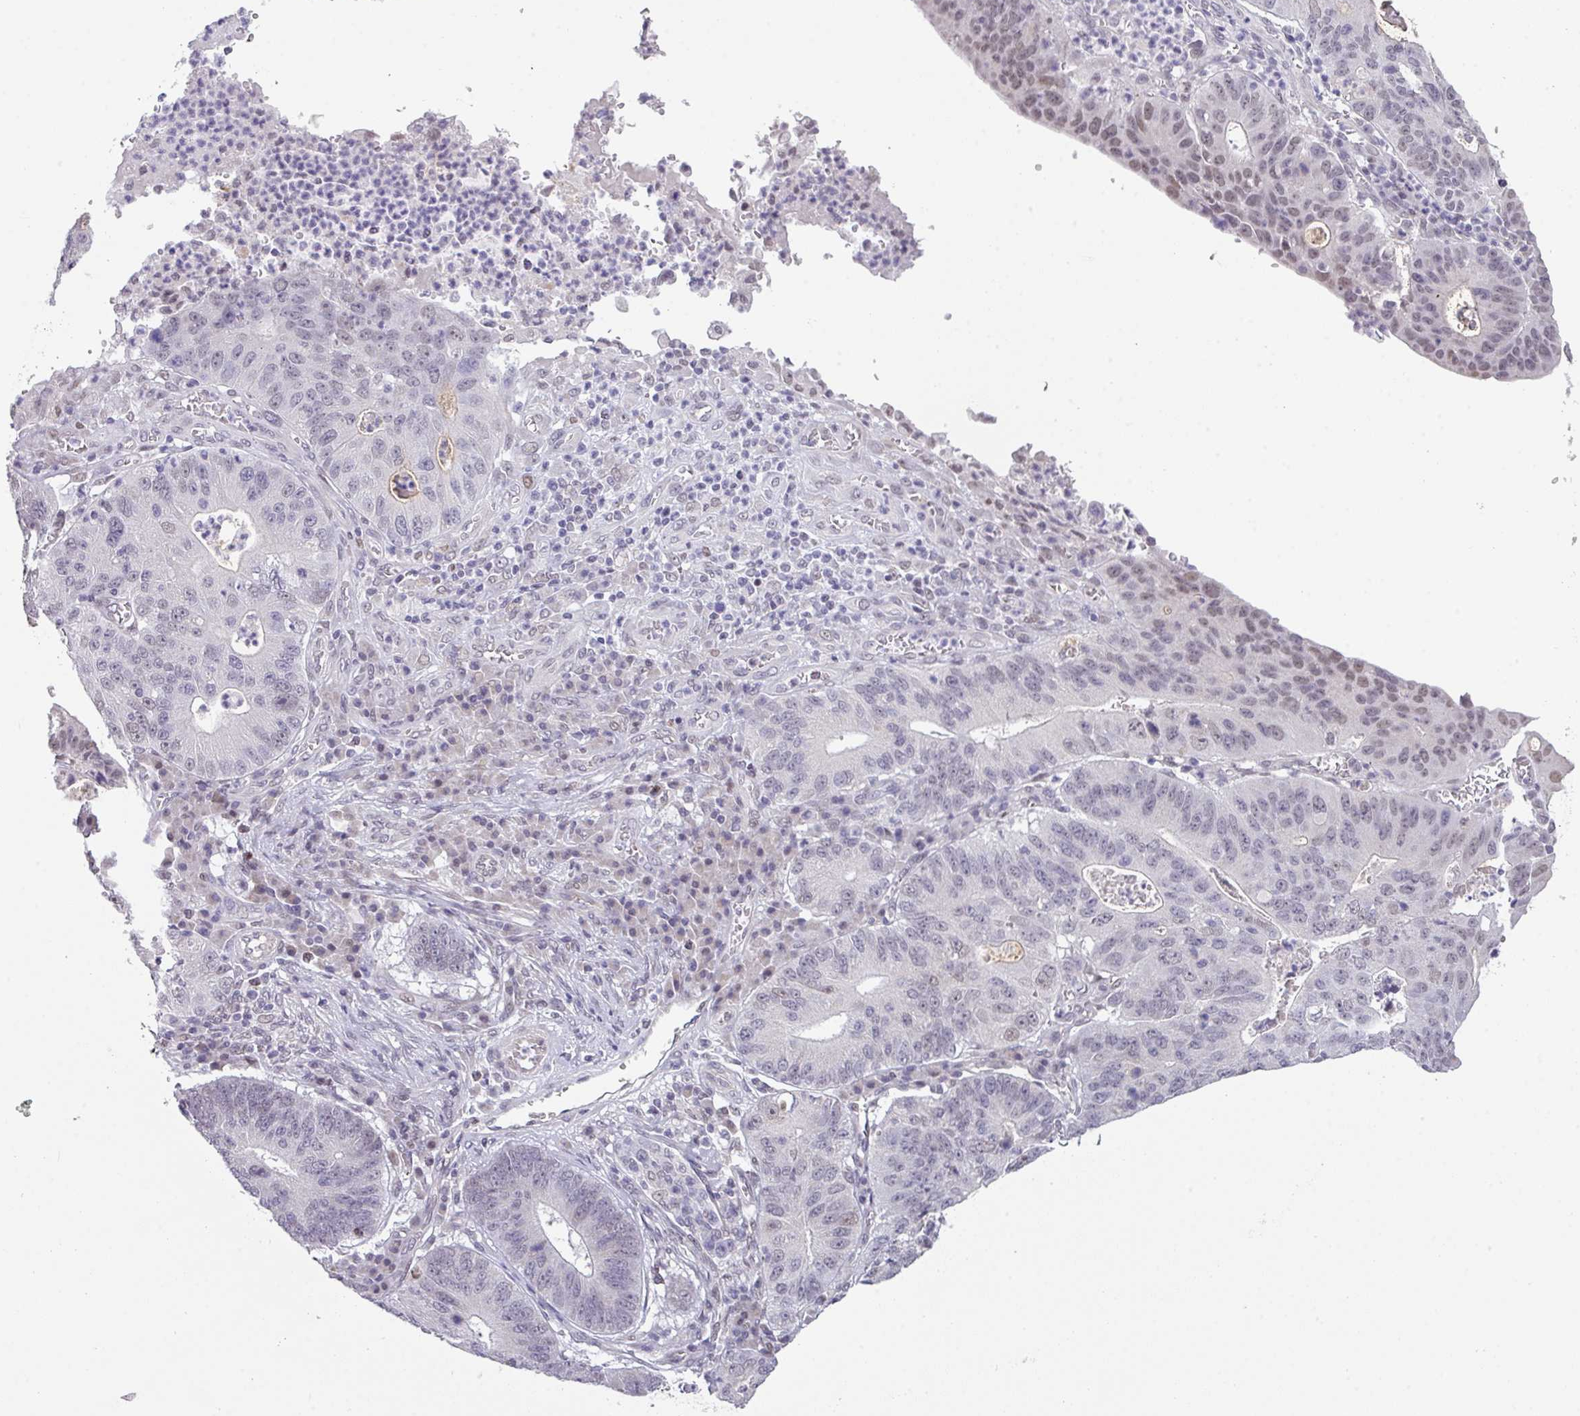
{"staining": {"intensity": "weak", "quantity": "25%-75%", "location": "nuclear"}, "tissue": "stomach cancer", "cell_type": "Tumor cells", "image_type": "cancer", "snomed": [{"axis": "morphology", "description": "Adenocarcinoma, NOS"}, {"axis": "topography", "description": "Stomach"}], "caption": "Stomach adenocarcinoma tissue reveals weak nuclear expression in approximately 25%-75% of tumor cells (DAB (3,3'-diaminobenzidine) IHC with brightfield microscopy, high magnification).", "gene": "ANKRD13B", "patient": {"sex": "male", "age": 59}}